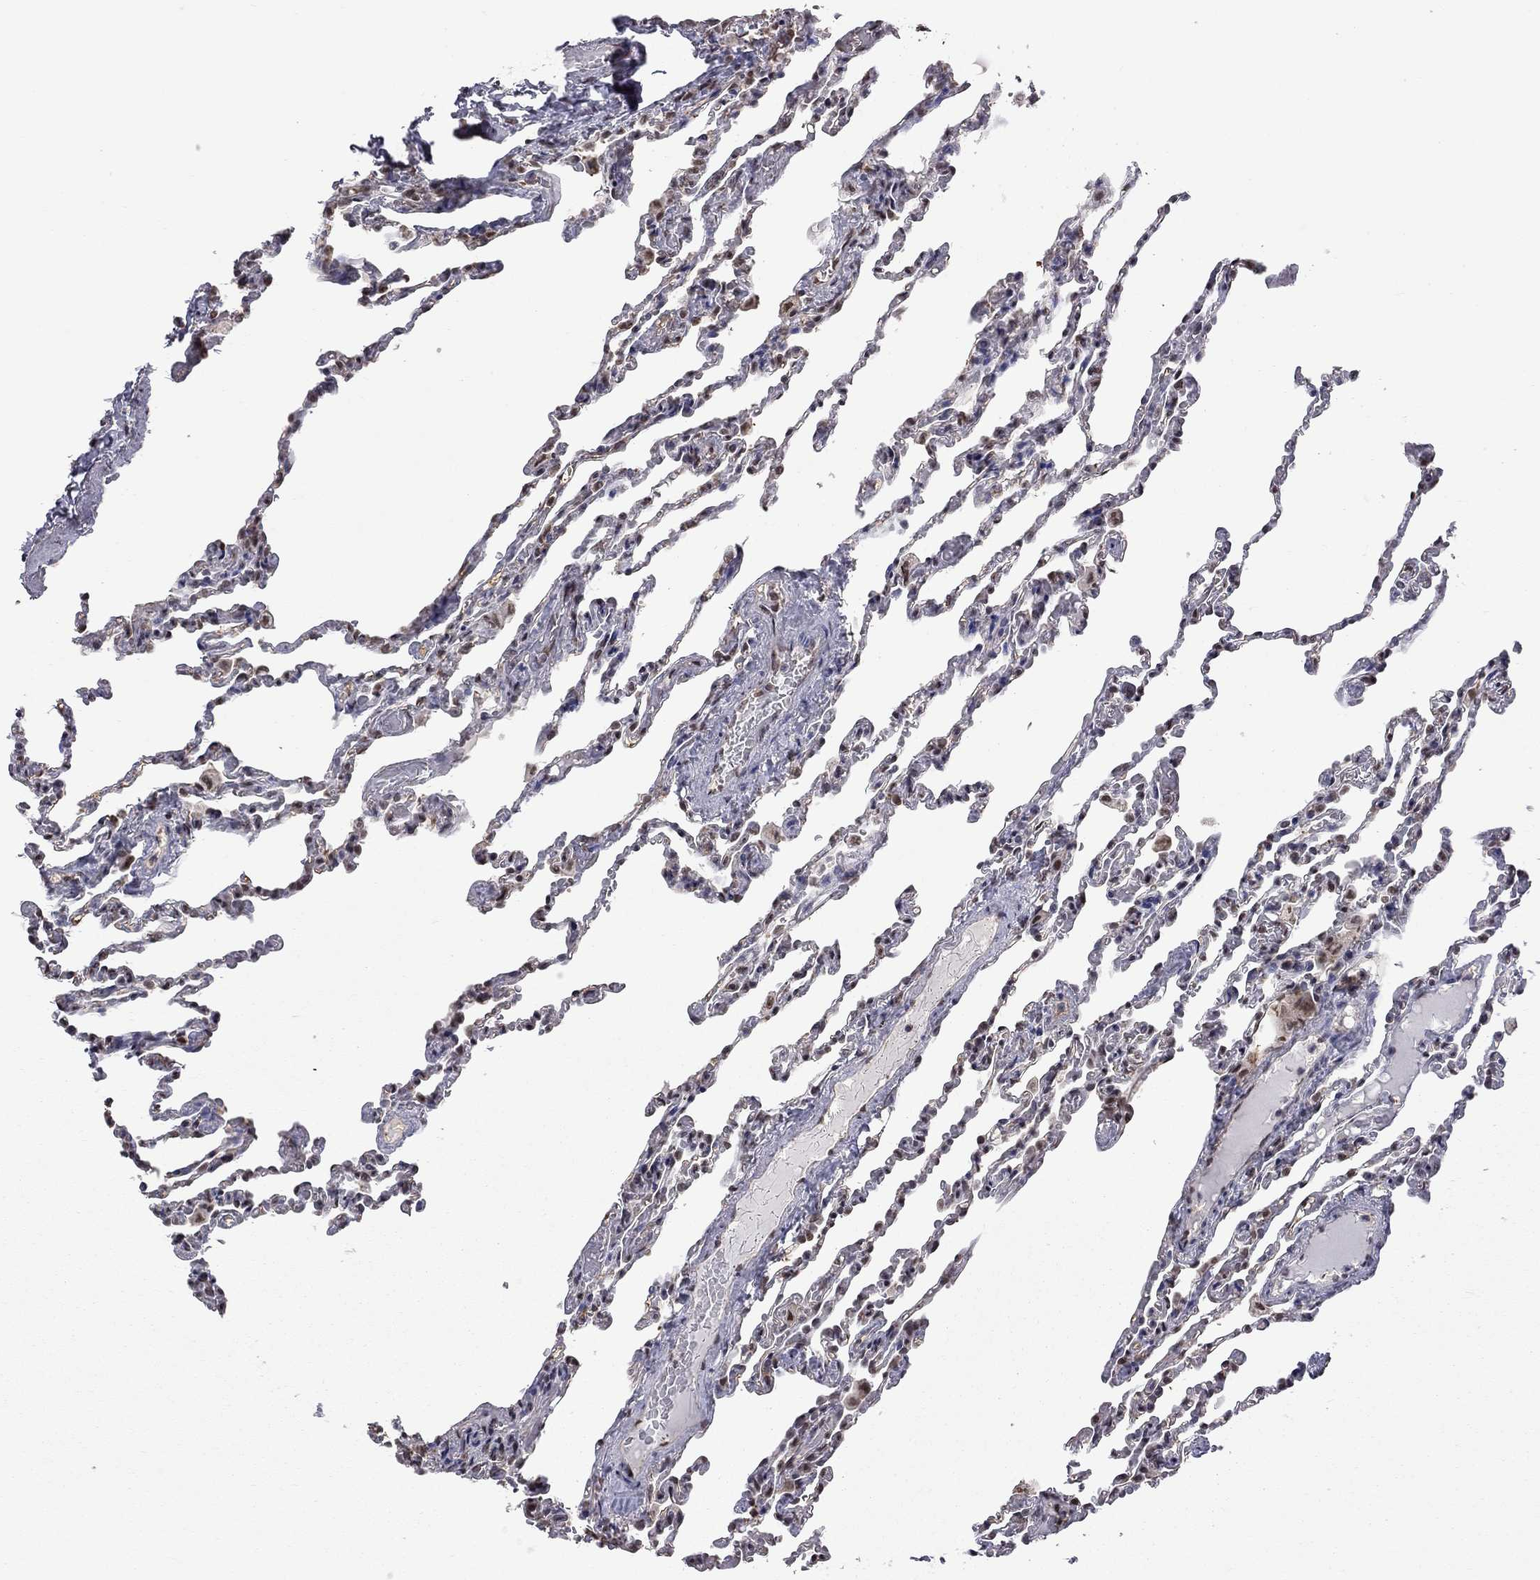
{"staining": {"intensity": "weak", "quantity": "25%-75%", "location": "nuclear"}, "tissue": "lung", "cell_type": "Alveolar cells", "image_type": "normal", "snomed": [{"axis": "morphology", "description": "Normal tissue, NOS"}, {"axis": "topography", "description": "Lung"}], "caption": "Alveolar cells display low levels of weak nuclear positivity in approximately 25%-75% of cells in normal lung.", "gene": "RFWD3", "patient": {"sex": "female", "age": 43}}